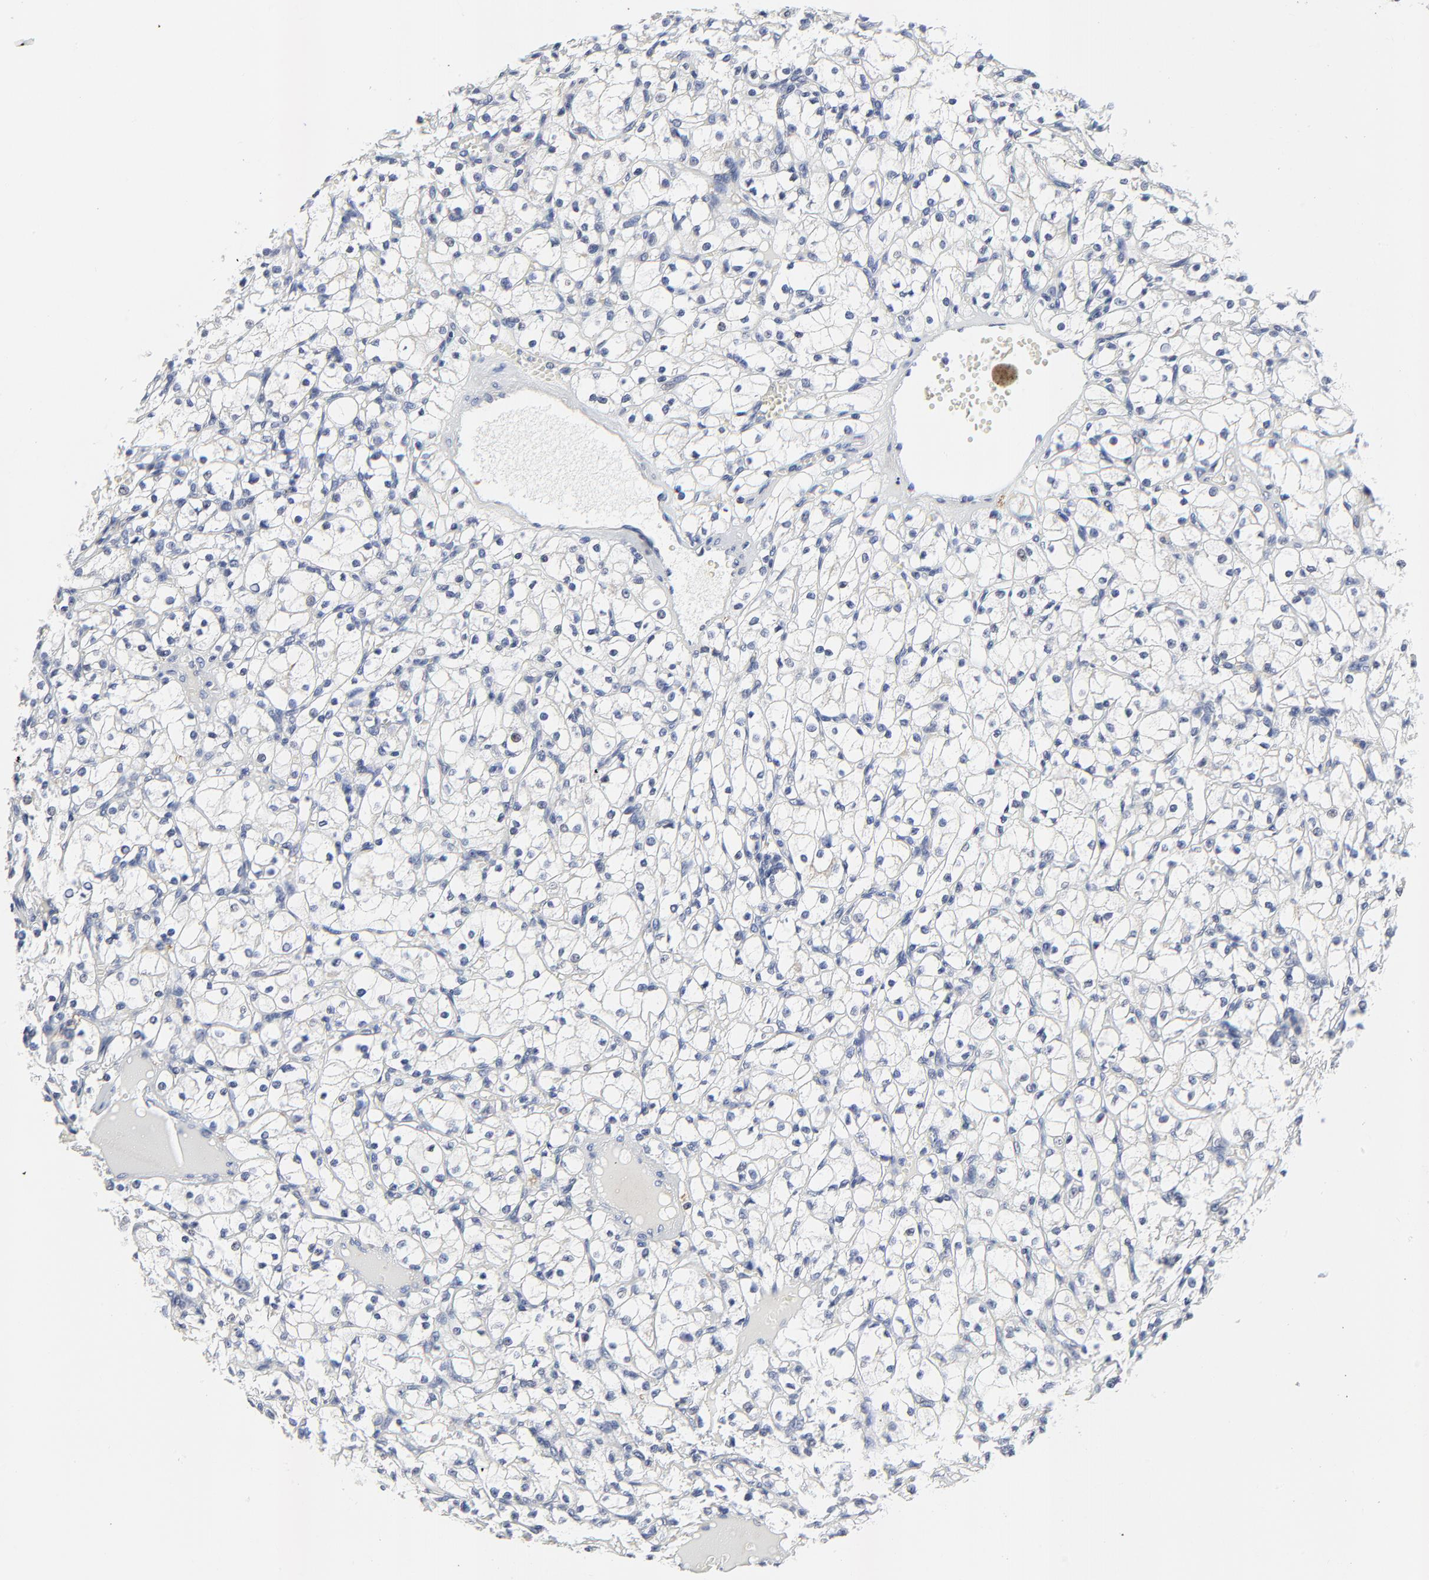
{"staining": {"intensity": "negative", "quantity": "none", "location": "none"}, "tissue": "renal cancer", "cell_type": "Tumor cells", "image_type": "cancer", "snomed": [{"axis": "morphology", "description": "Adenocarcinoma, NOS"}, {"axis": "topography", "description": "Kidney"}], "caption": "Protein analysis of renal adenocarcinoma displays no significant expression in tumor cells.", "gene": "NLGN3", "patient": {"sex": "male", "age": 61}}